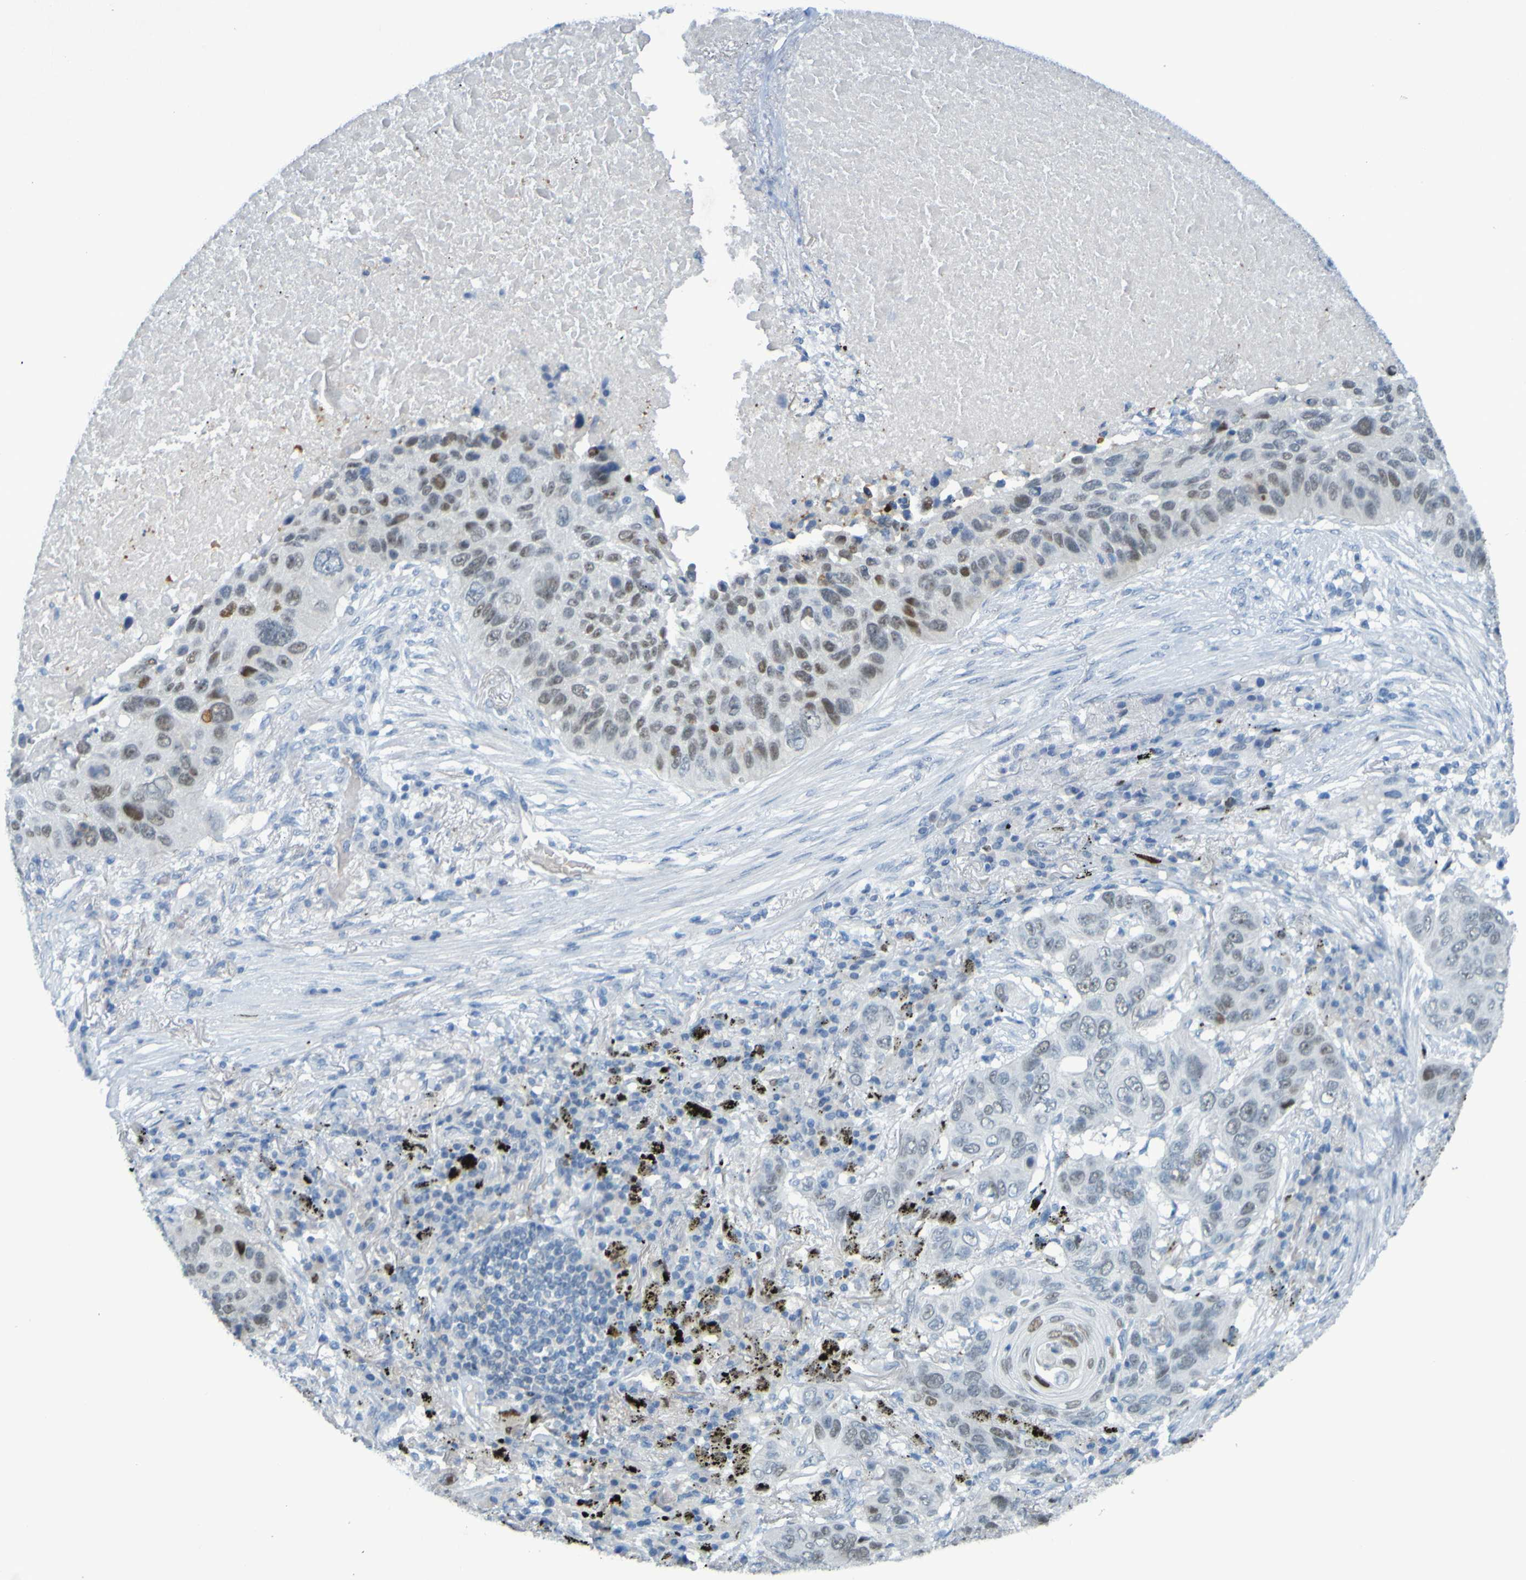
{"staining": {"intensity": "weak", "quantity": ">75%", "location": "nuclear"}, "tissue": "lung cancer", "cell_type": "Tumor cells", "image_type": "cancer", "snomed": [{"axis": "morphology", "description": "Squamous cell carcinoma, NOS"}, {"axis": "topography", "description": "Lung"}], "caption": "This is a photomicrograph of immunohistochemistry (IHC) staining of lung cancer (squamous cell carcinoma), which shows weak expression in the nuclear of tumor cells.", "gene": "USP36", "patient": {"sex": "male", "age": 57}}